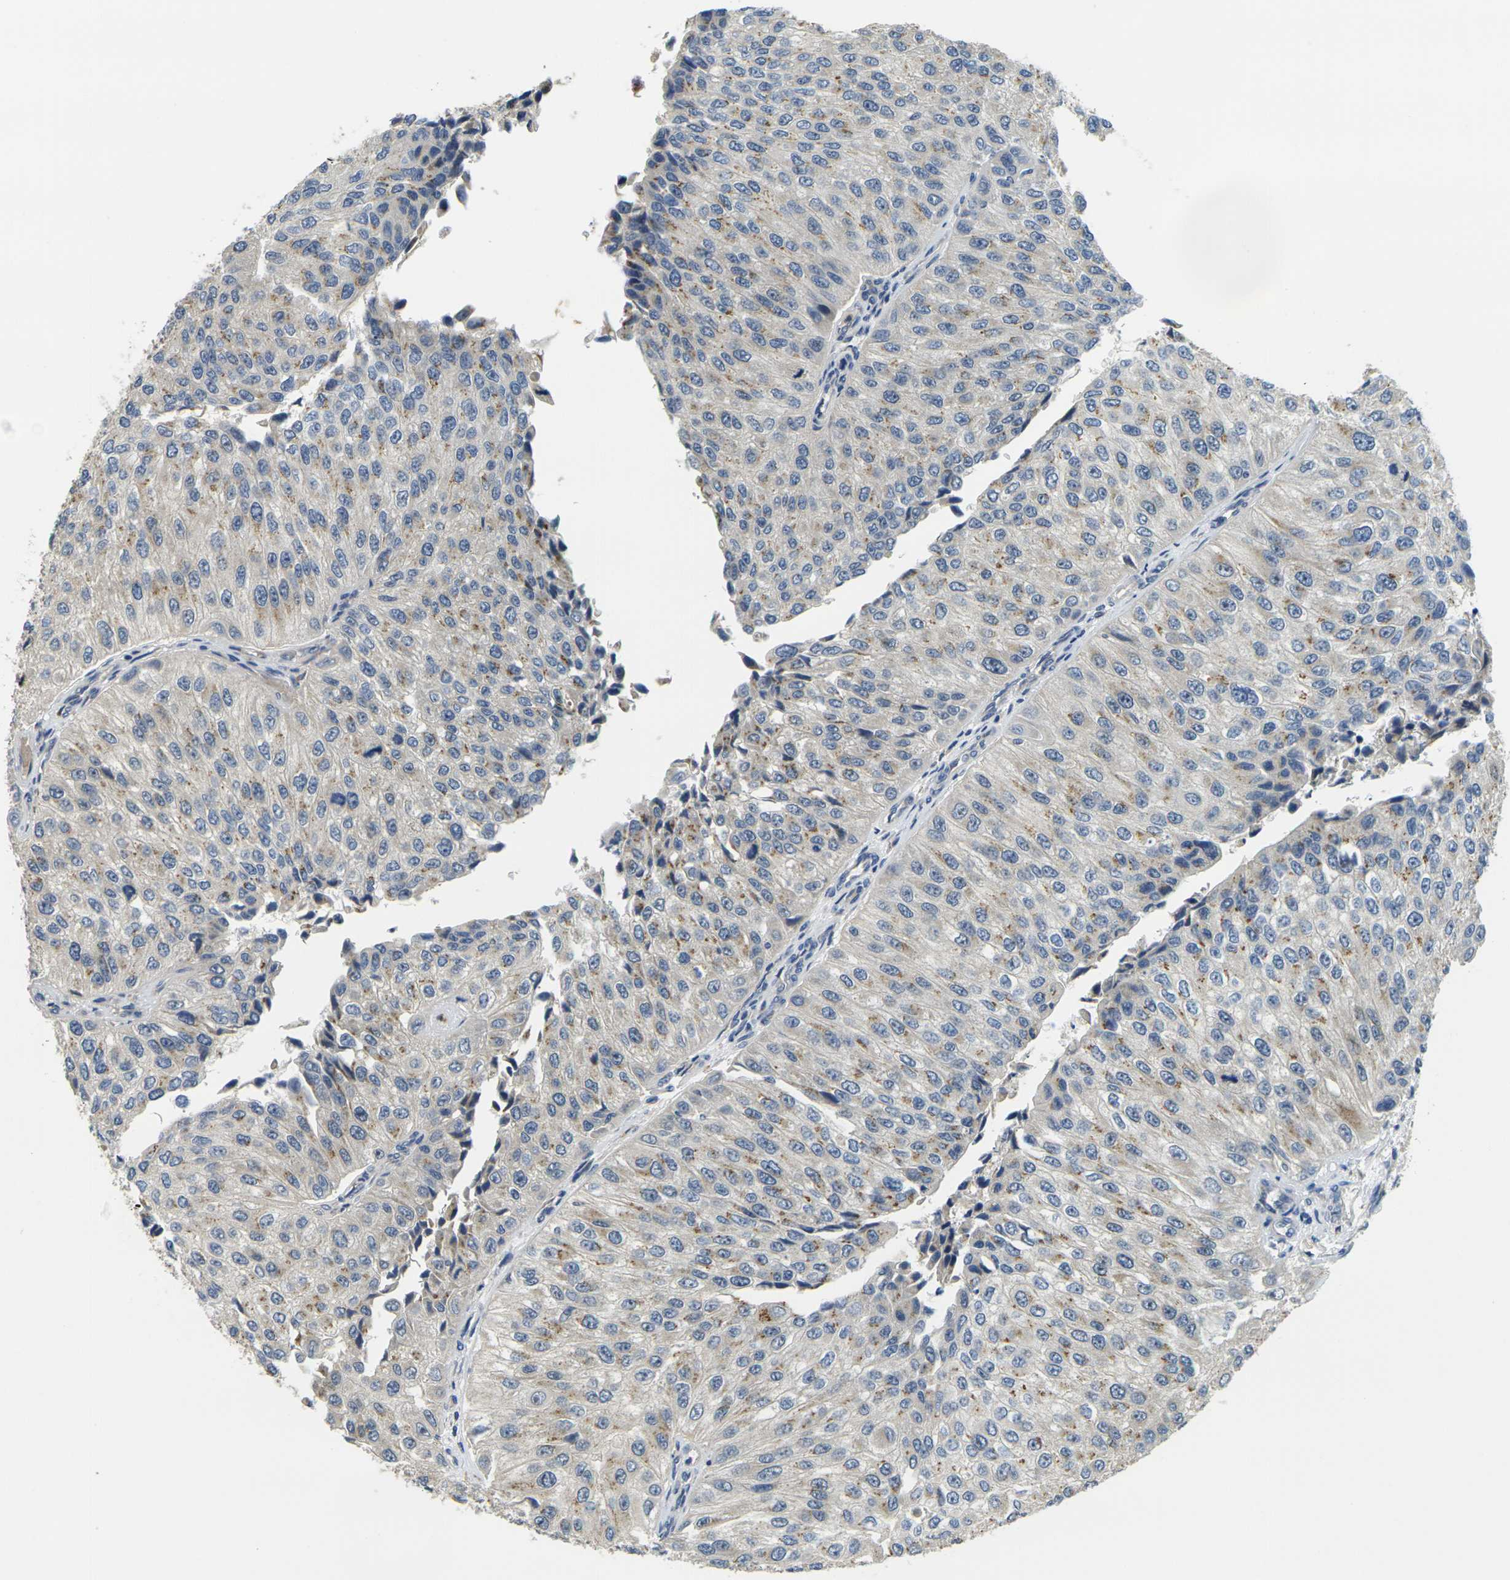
{"staining": {"intensity": "moderate", "quantity": "25%-75%", "location": "cytoplasmic/membranous"}, "tissue": "urothelial cancer", "cell_type": "Tumor cells", "image_type": "cancer", "snomed": [{"axis": "morphology", "description": "Urothelial carcinoma, High grade"}, {"axis": "topography", "description": "Kidney"}, {"axis": "topography", "description": "Urinary bladder"}], "caption": "The immunohistochemical stain labels moderate cytoplasmic/membranous positivity in tumor cells of urothelial carcinoma (high-grade) tissue.", "gene": "MINAR2", "patient": {"sex": "male", "age": 77}}